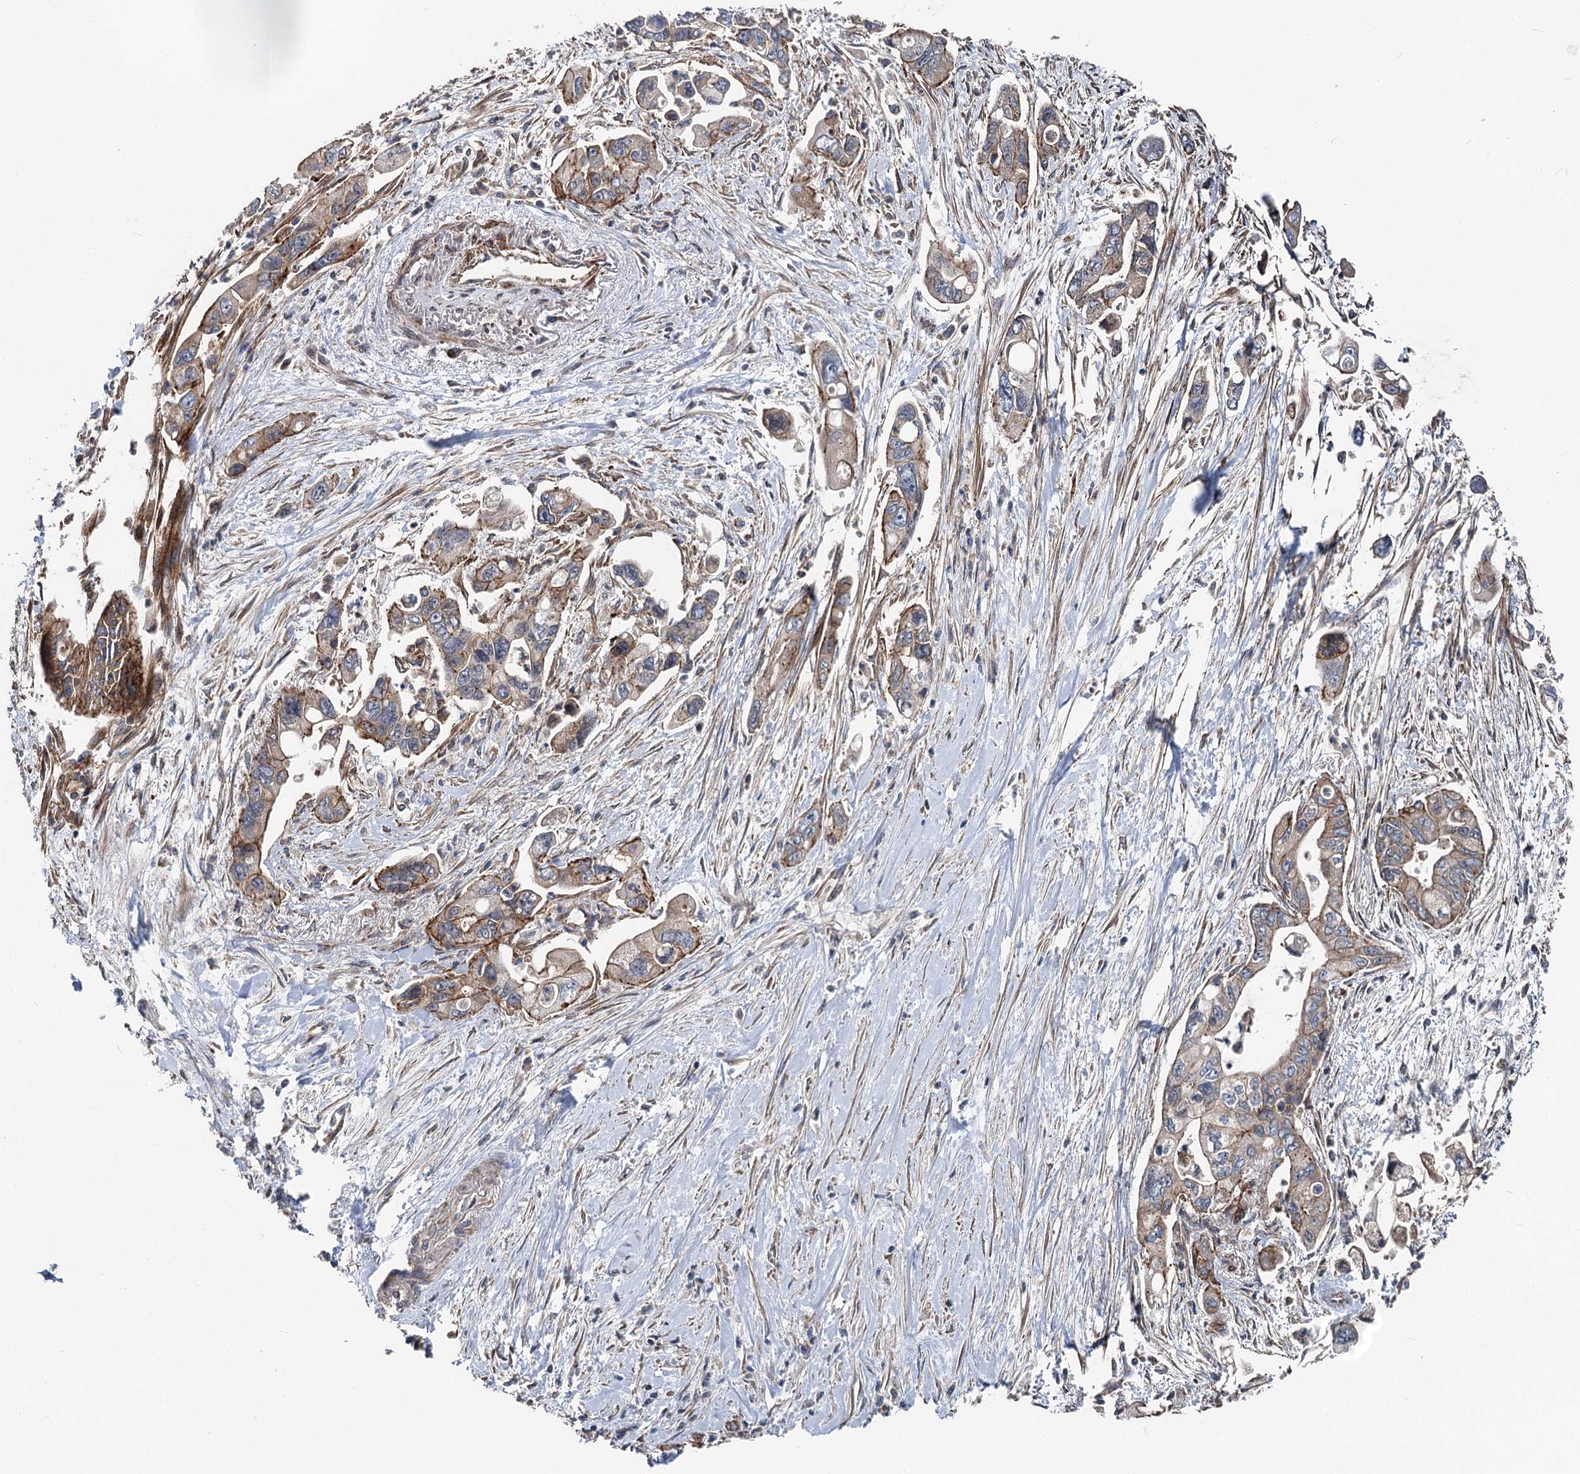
{"staining": {"intensity": "moderate", "quantity": ">75%", "location": "cytoplasmic/membranous"}, "tissue": "pancreatic cancer", "cell_type": "Tumor cells", "image_type": "cancer", "snomed": [{"axis": "morphology", "description": "Adenocarcinoma, NOS"}, {"axis": "topography", "description": "Pancreas"}], "caption": "Immunohistochemistry (IHC) (DAB (3,3'-diaminobenzidine)) staining of pancreatic adenocarcinoma exhibits moderate cytoplasmic/membranous protein staining in approximately >75% of tumor cells. (DAB (3,3'-diaminobenzidine) IHC with brightfield microscopy, high magnification).", "gene": "ITFG2", "patient": {"sex": "male", "age": 70}}